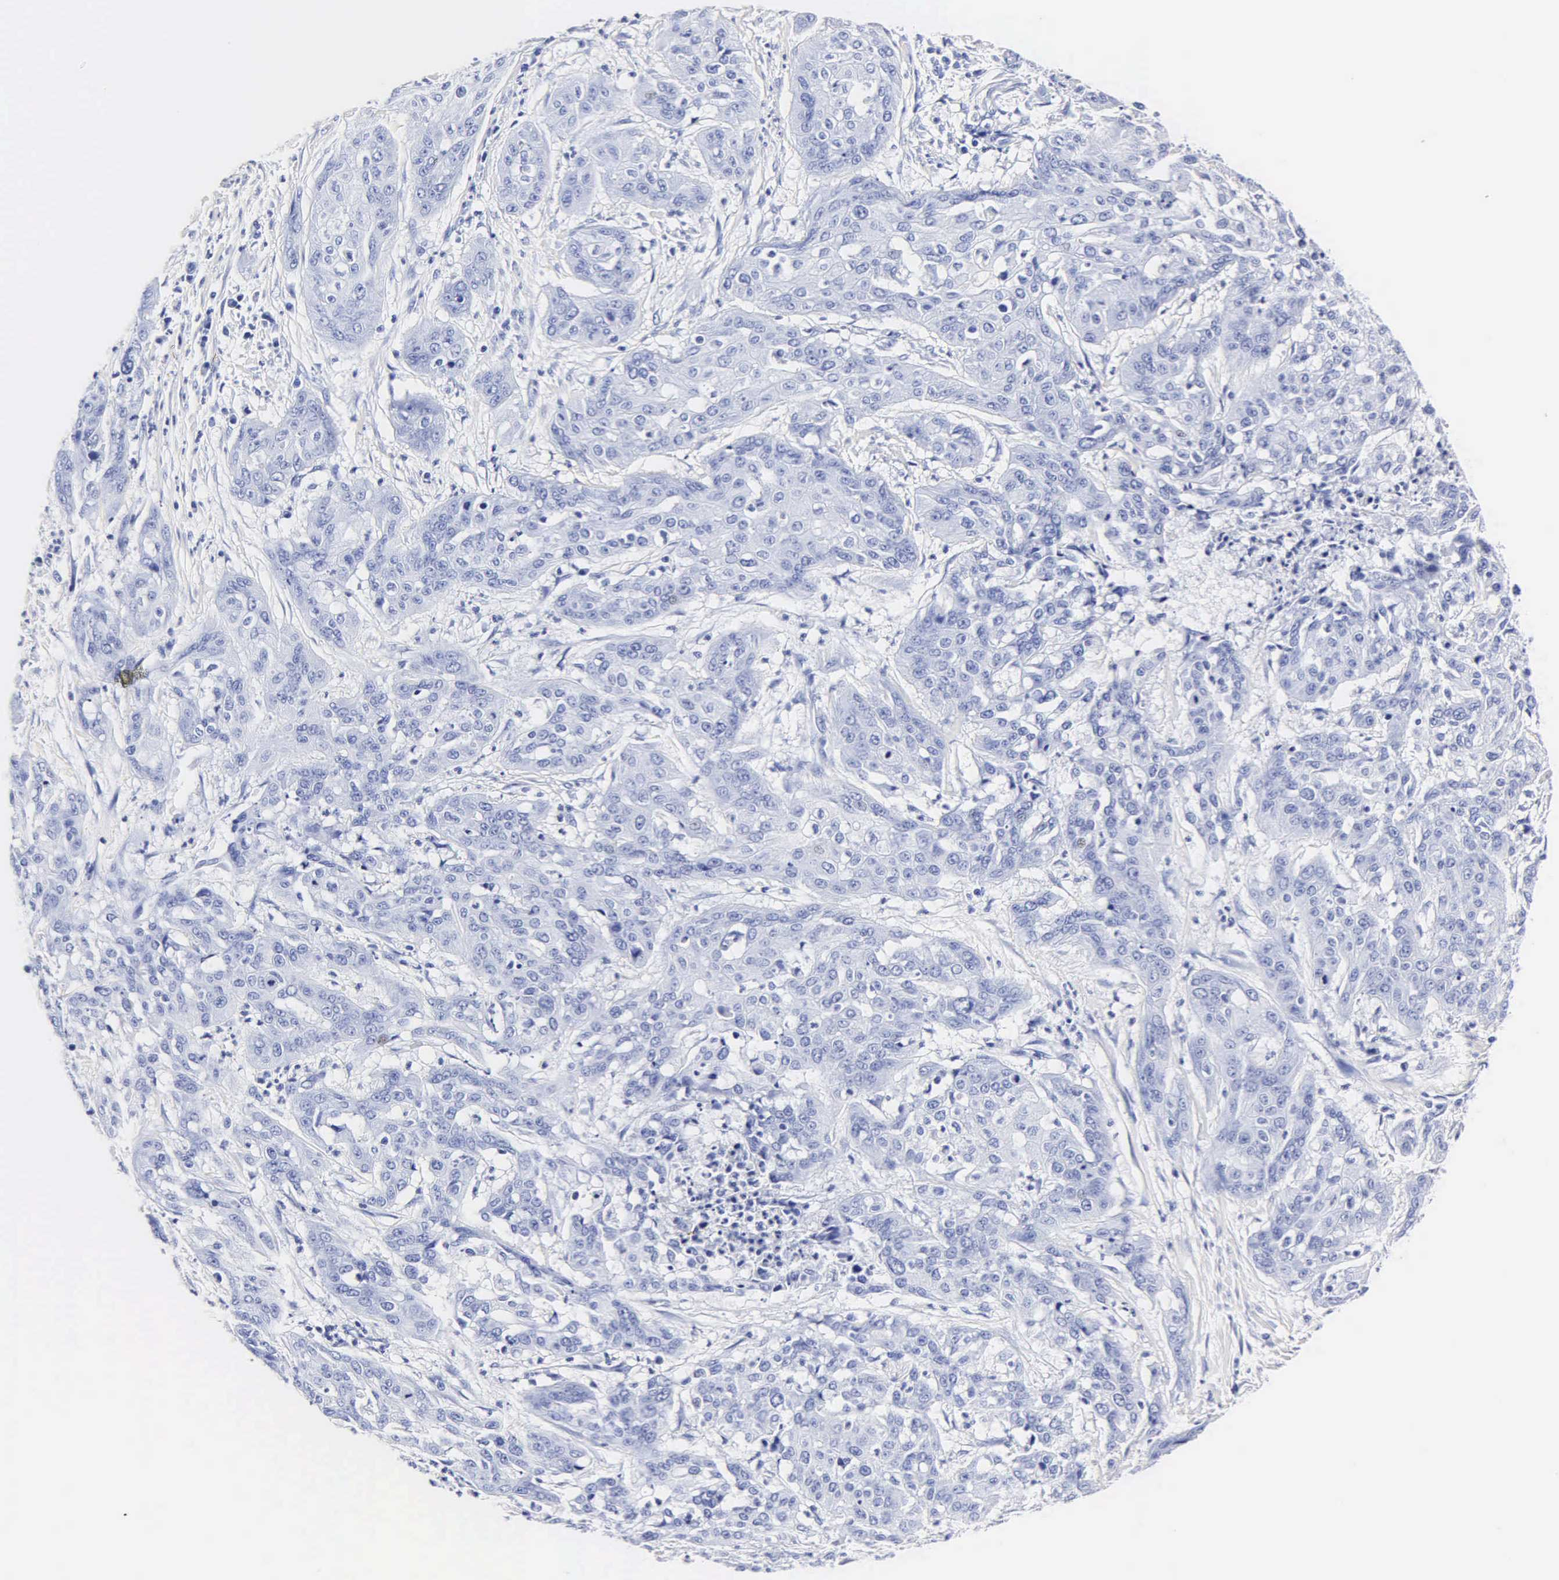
{"staining": {"intensity": "negative", "quantity": "none", "location": "none"}, "tissue": "cervical cancer", "cell_type": "Tumor cells", "image_type": "cancer", "snomed": [{"axis": "morphology", "description": "Squamous cell carcinoma, NOS"}, {"axis": "topography", "description": "Cervix"}], "caption": "Immunohistochemistry micrograph of squamous cell carcinoma (cervical) stained for a protein (brown), which exhibits no expression in tumor cells.", "gene": "MB", "patient": {"sex": "female", "age": 41}}